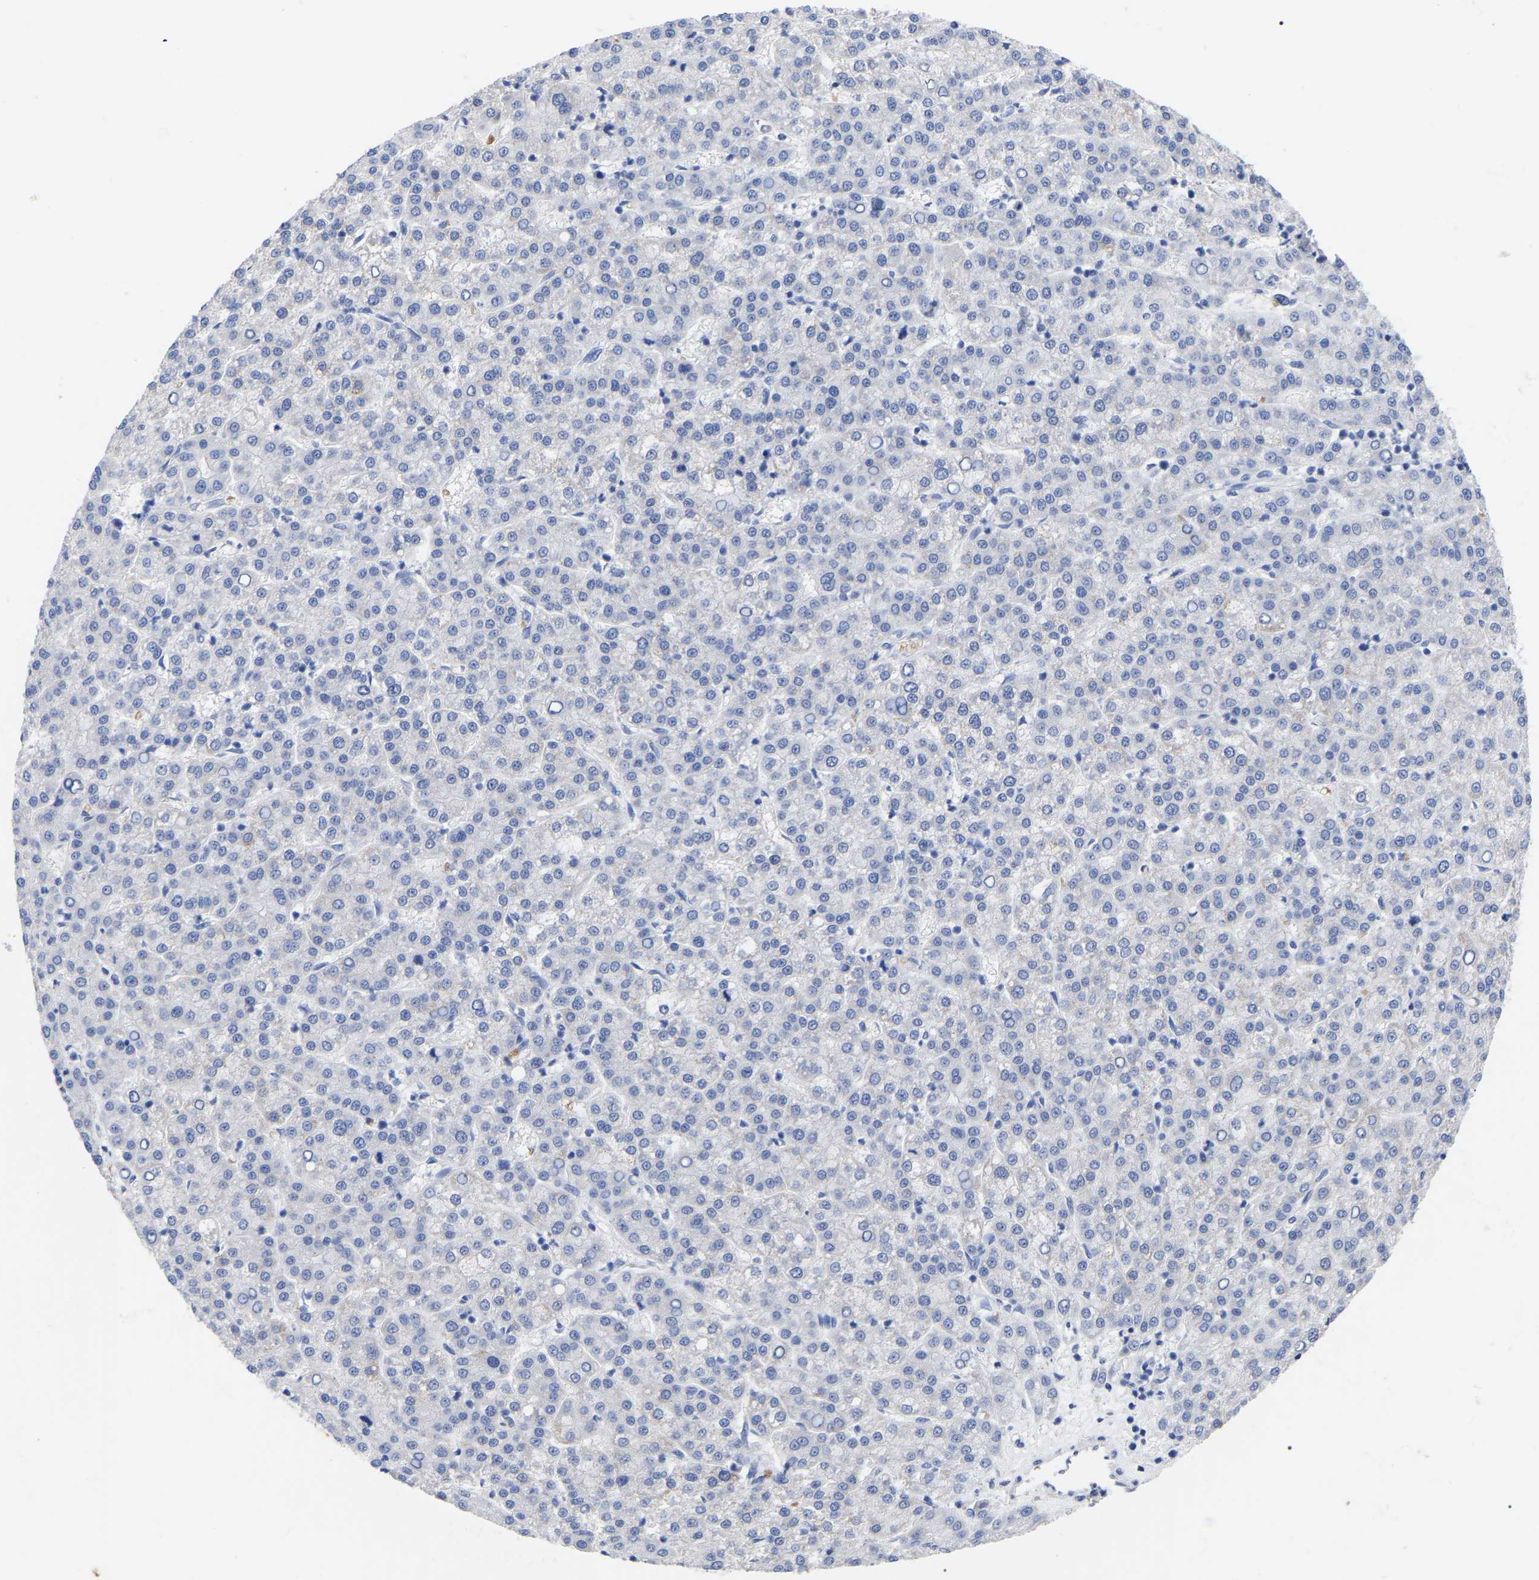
{"staining": {"intensity": "negative", "quantity": "none", "location": "none"}, "tissue": "liver cancer", "cell_type": "Tumor cells", "image_type": "cancer", "snomed": [{"axis": "morphology", "description": "Carcinoma, Hepatocellular, NOS"}, {"axis": "topography", "description": "Liver"}], "caption": "A high-resolution histopathology image shows IHC staining of liver cancer, which demonstrates no significant positivity in tumor cells.", "gene": "GDF3", "patient": {"sex": "female", "age": 58}}